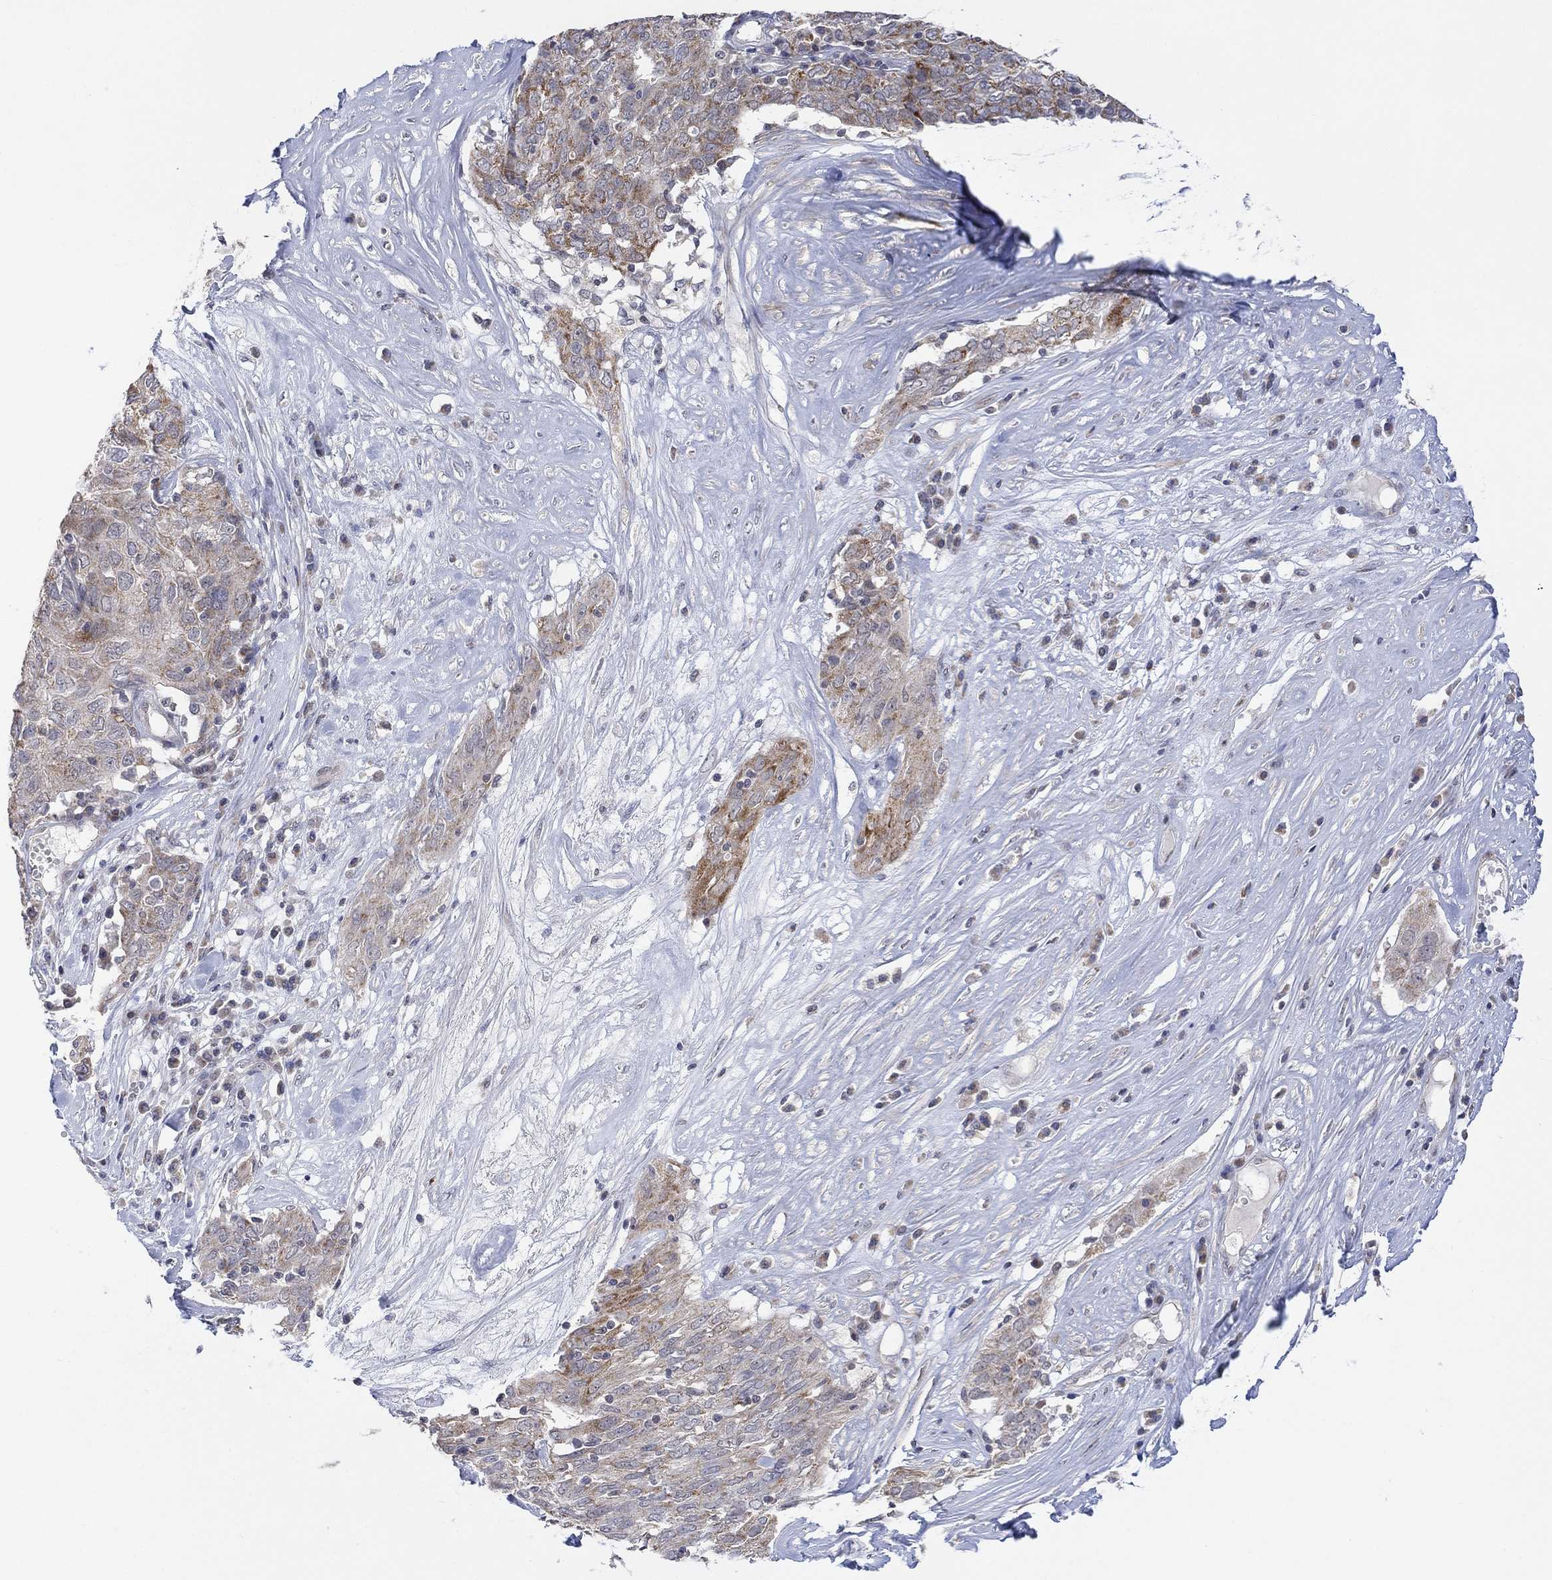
{"staining": {"intensity": "moderate", "quantity": "<25%", "location": "cytoplasmic/membranous"}, "tissue": "ovarian cancer", "cell_type": "Tumor cells", "image_type": "cancer", "snomed": [{"axis": "morphology", "description": "Carcinoma, endometroid"}, {"axis": "topography", "description": "Ovary"}], "caption": "A brown stain highlights moderate cytoplasmic/membranous positivity of a protein in ovarian cancer tumor cells.", "gene": "SLC48A1", "patient": {"sex": "female", "age": 50}}